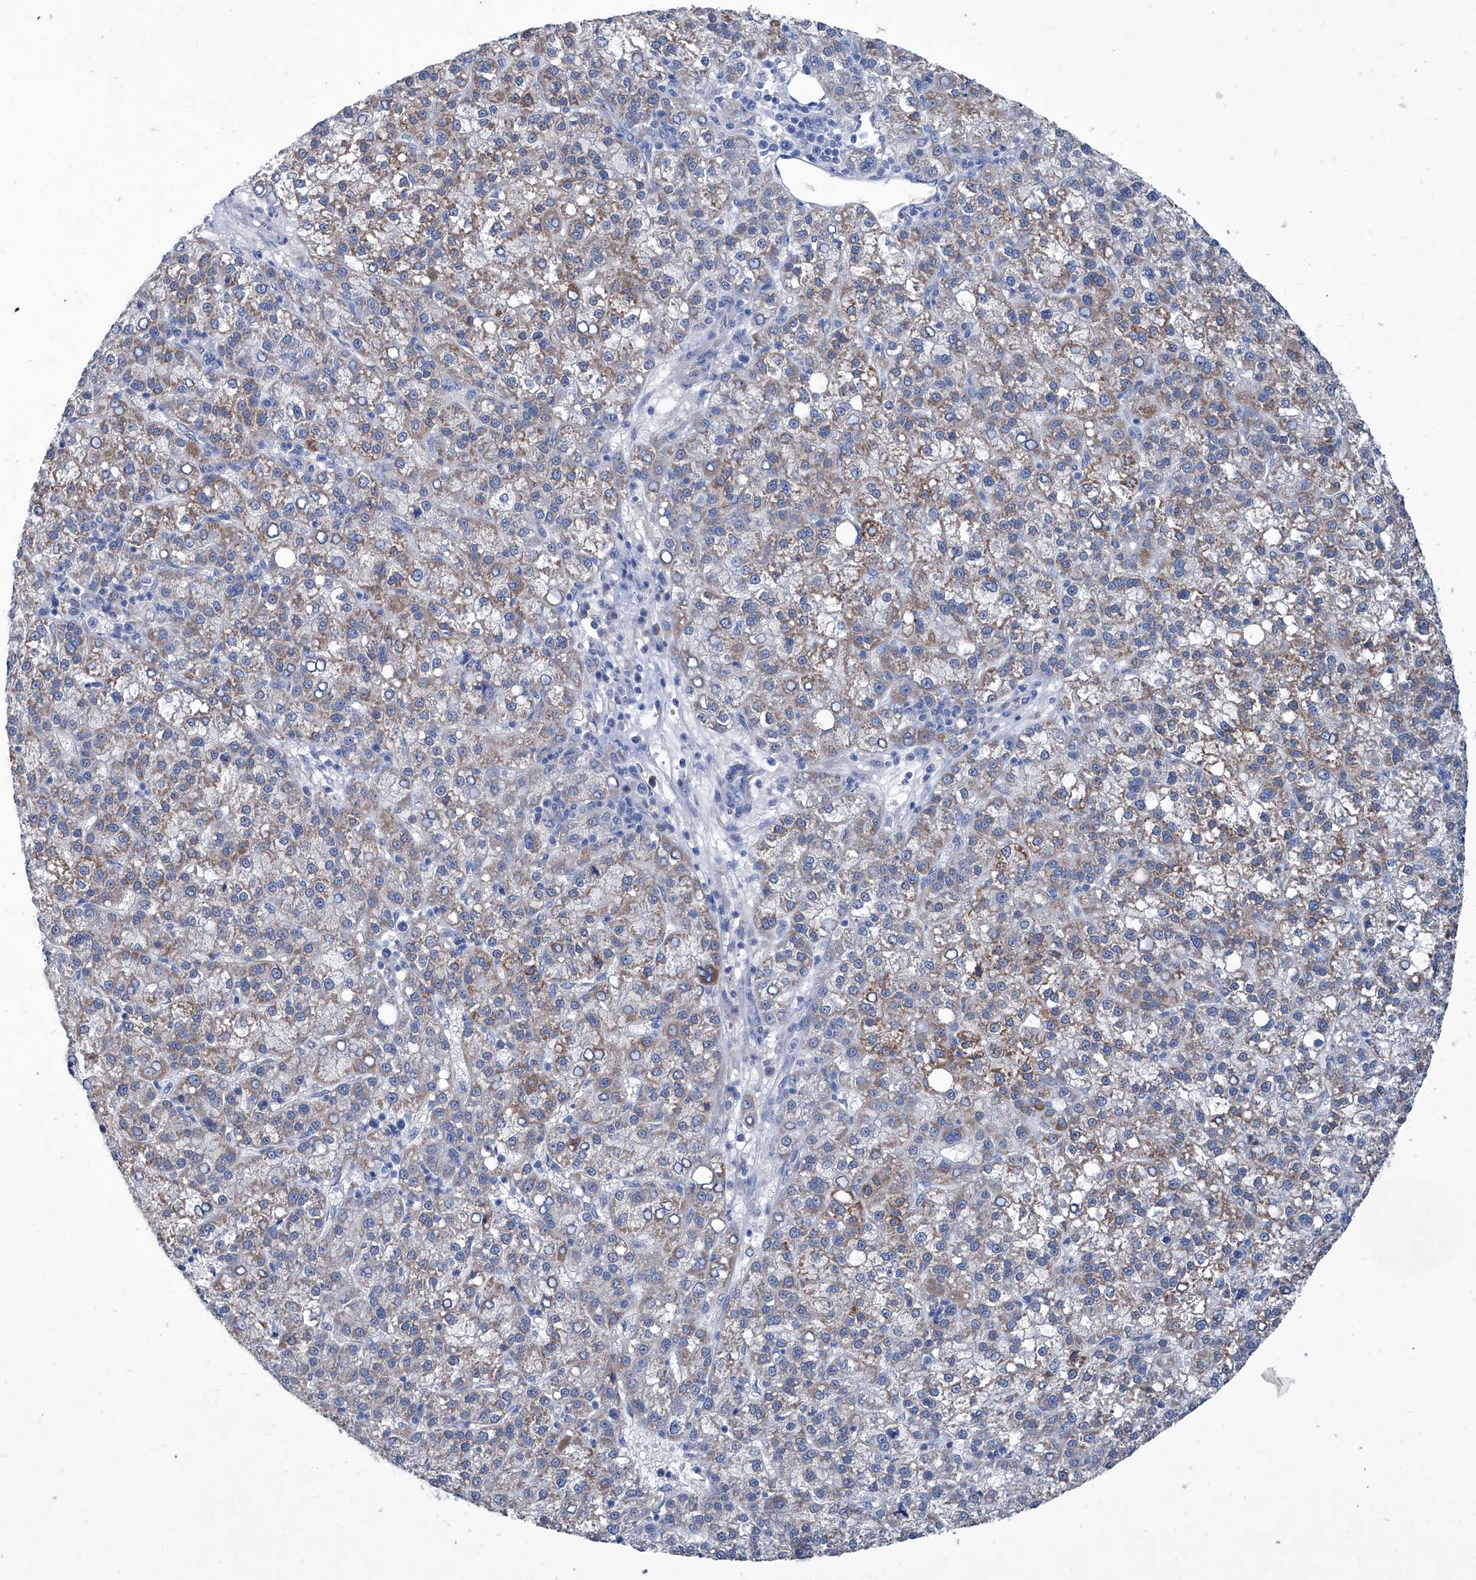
{"staining": {"intensity": "weak", "quantity": ">75%", "location": "cytoplasmic/membranous"}, "tissue": "liver cancer", "cell_type": "Tumor cells", "image_type": "cancer", "snomed": [{"axis": "morphology", "description": "Carcinoma, Hepatocellular, NOS"}, {"axis": "topography", "description": "Liver"}], "caption": "This image reveals liver cancer (hepatocellular carcinoma) stained with immunohistochemistry (IHC) to label a protein in brown. The cytoplasmic/membranous of tumor cells show weak positivity for the protein. Nuclei are counter-stained blue.", "gene": "MTARC1", "patient": {"sex": "female", "age": 58}}